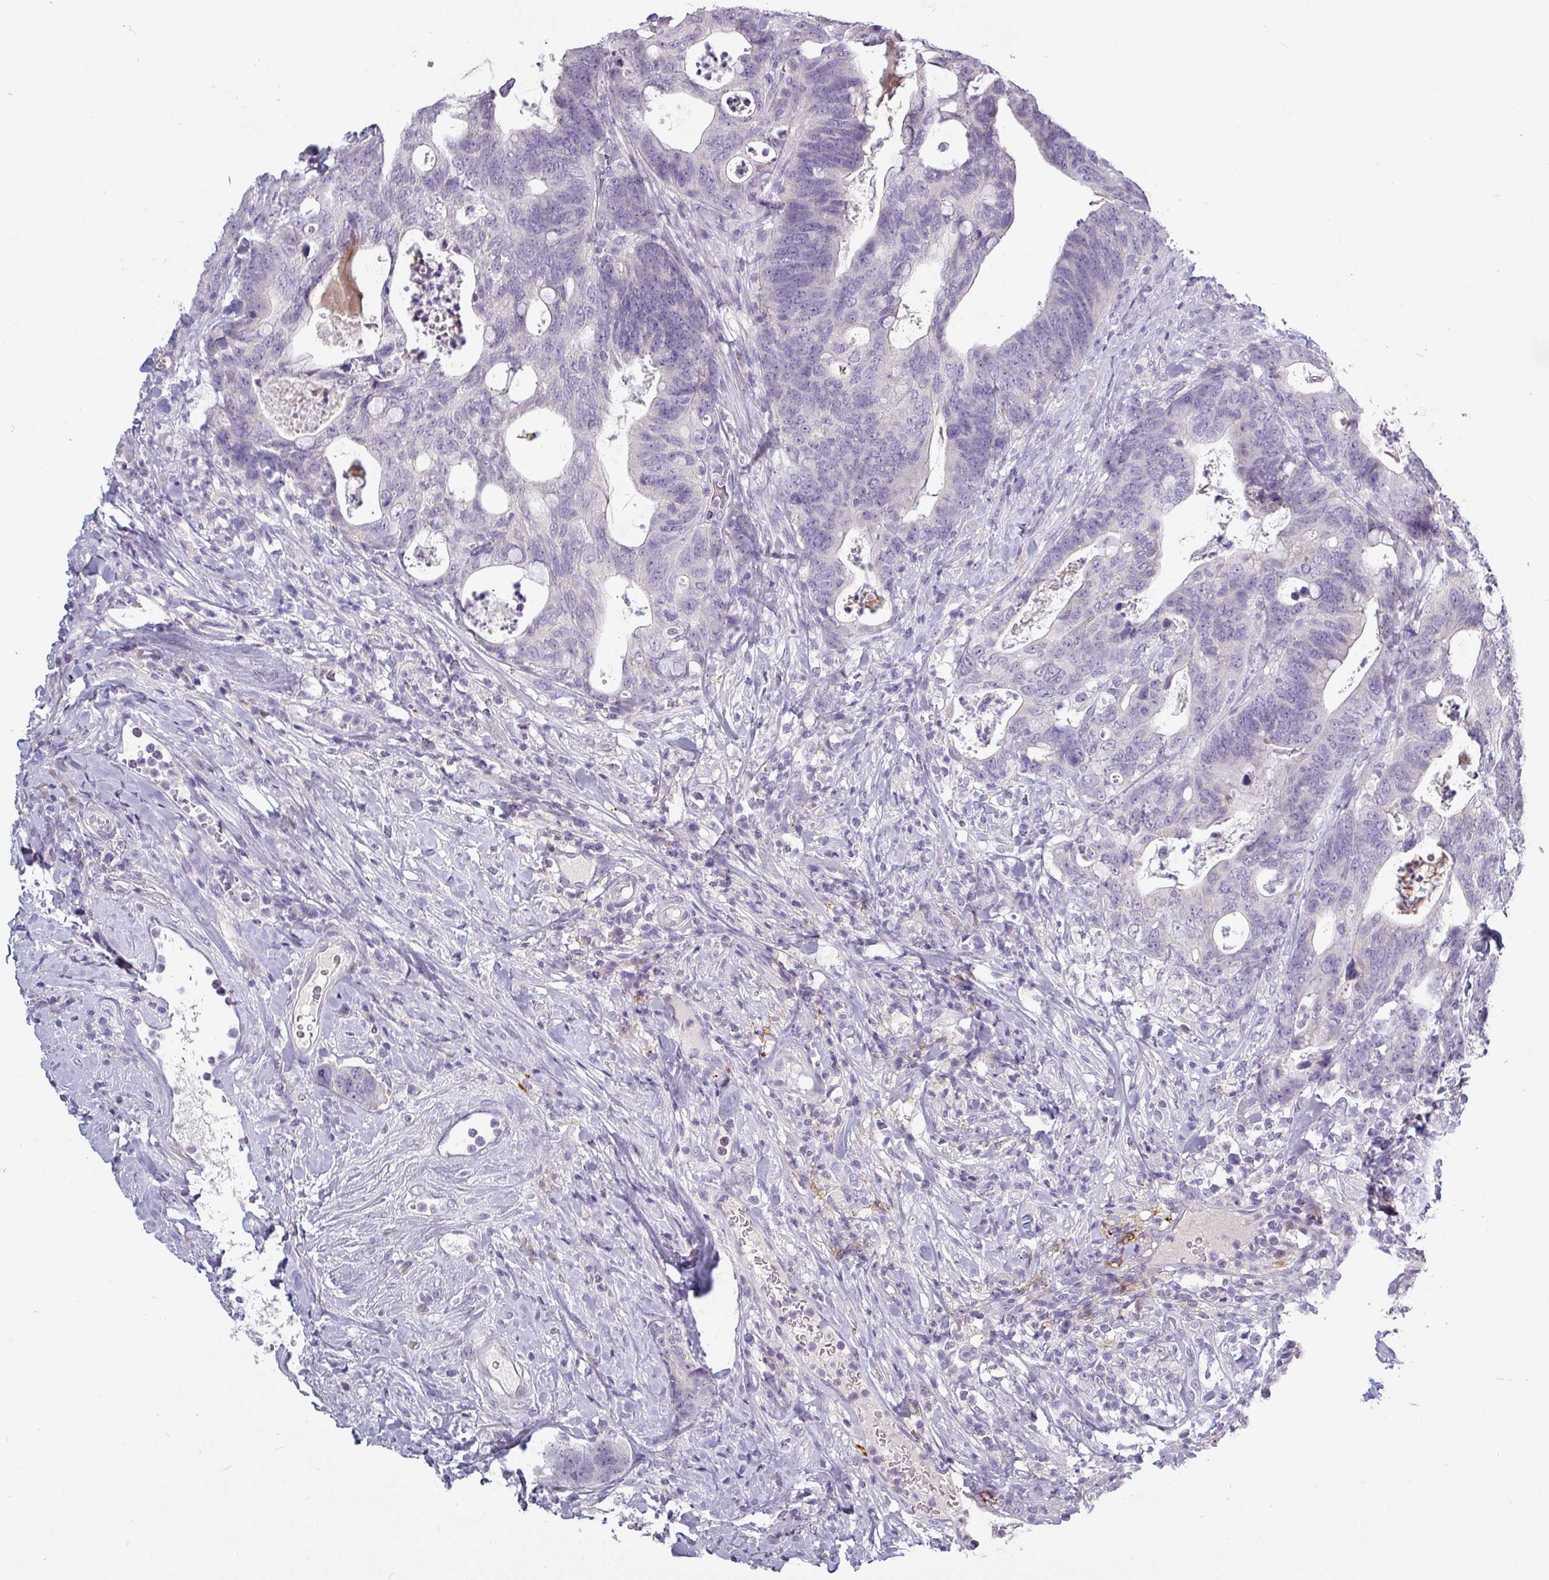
{"staining": {"intensity": "negative", "quantity": "none", "location": "none"}, "tissue": "colorectal cancer", "cell_type": "Tumor cells", "image_type": "cancer", "snomed": [{"axis": "morphology", "description": "Adenocarcinoma, NOS"}, {"axis": "topography", "description": "Colon"}], "caption": "An image of colorectal cancer stained for a protein displays no brown staining in tumor cells.", "gene": "SLC26A9", "patient": {"sex": "female", "age": 82}}